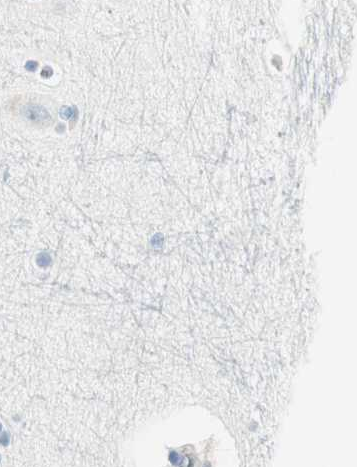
{"staining": {"intensity": "negative", "quantity": "none", "location": "none"}, "tissue": "hippocampus", "cell_type": "Glial cells", "image_type": "normal", "snomed": [{"axis": "morphology", "description": "Normal tissue, NOS"}, {"axis": "topography", "description": "Hippocampus"}], "caption": "This micrograph is of benign hippocampus stained with IHC to label a protein in brown with the nuclei are counter-stained blue. There is no staining in glial cells.", "gene": "MLLT10", "patient": {"sex": "female", "age": 19}}